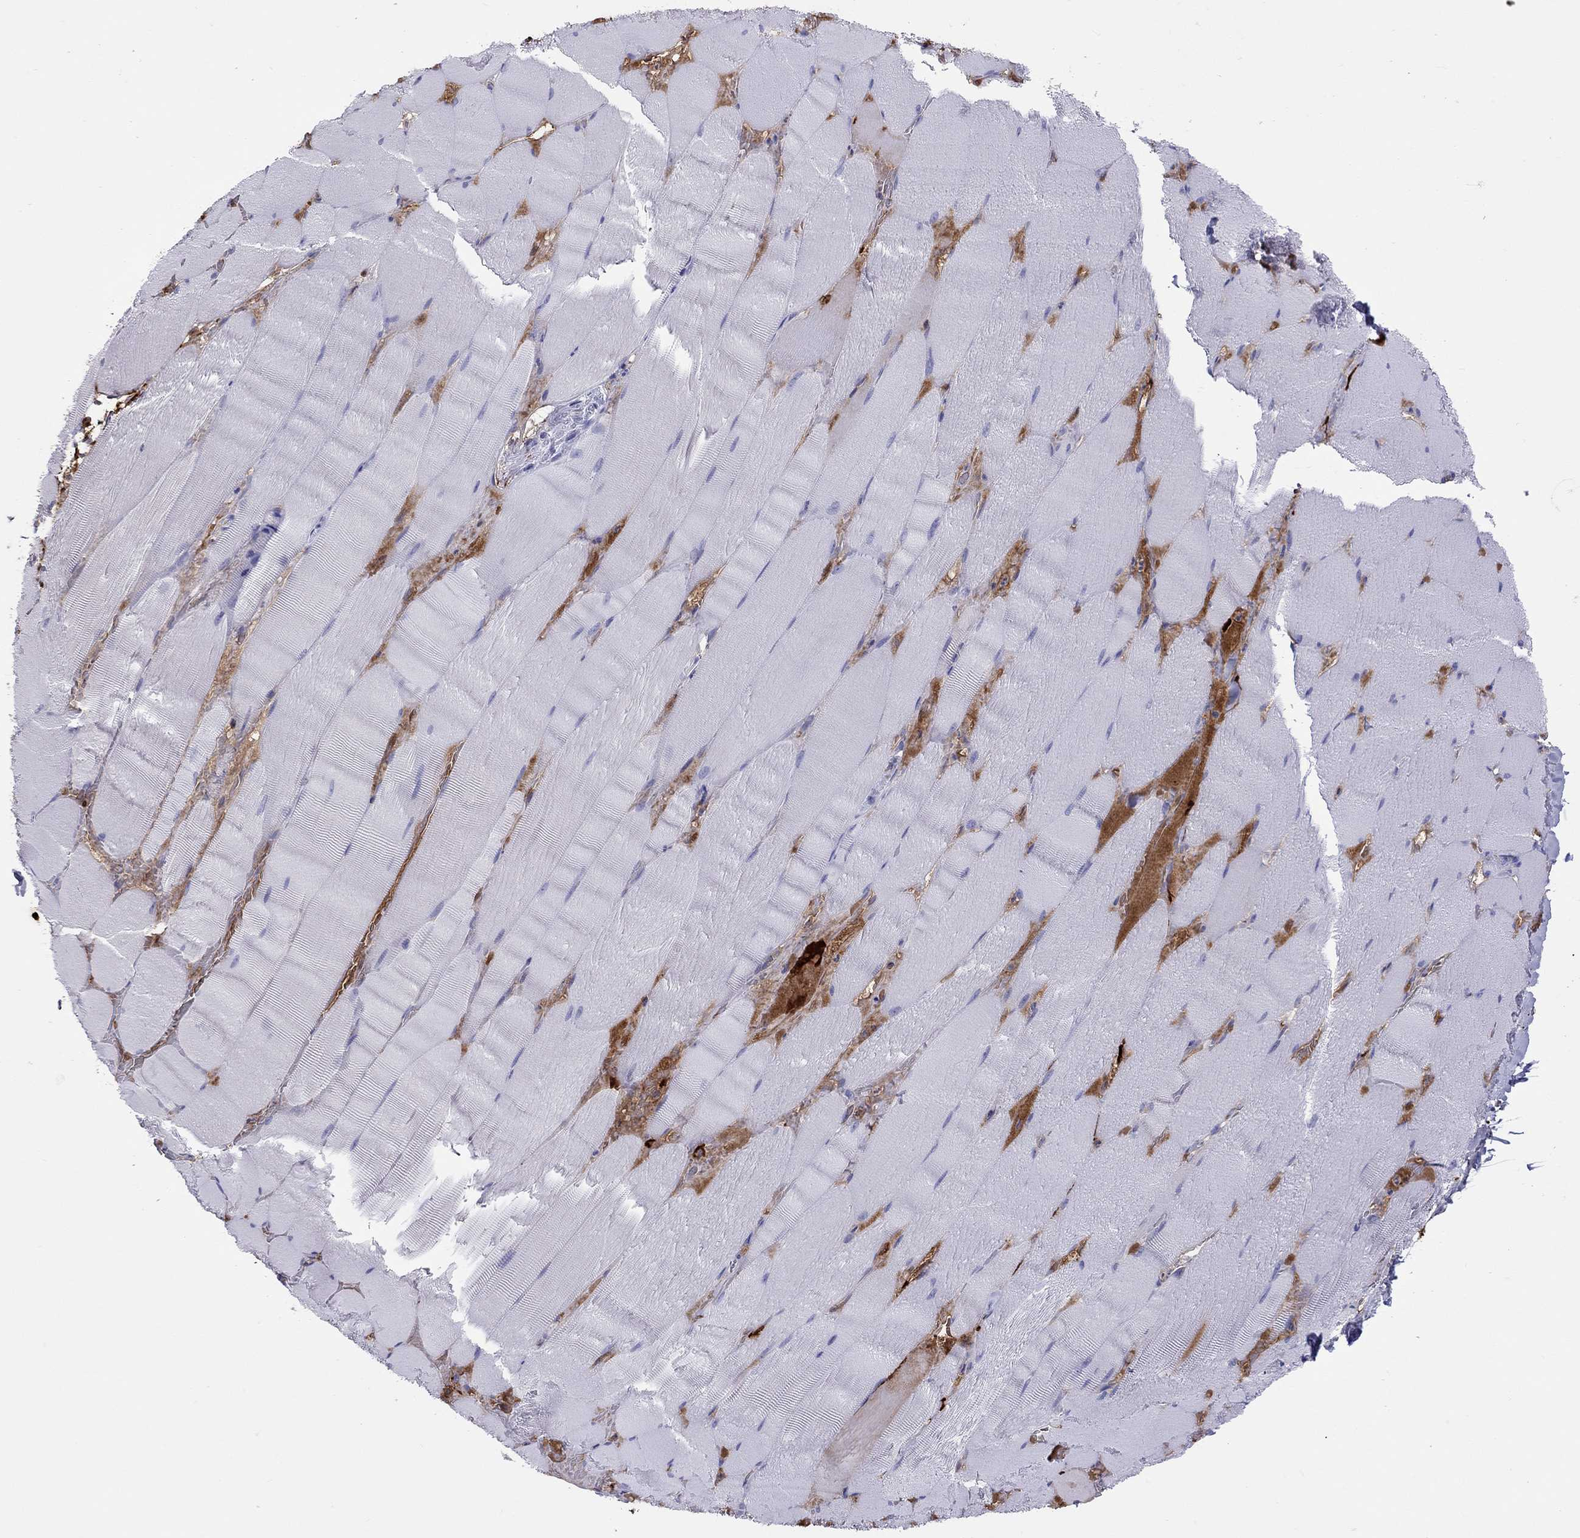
{"staining": {"intensity": "negative", "quantity": "none", "location": "none"}, "tissue": "skeletal muscle", "cell_type": "Myocytes", "image_type": "normal", "snomed": [{"axis": "morphology", "description": "Normal tissue, NOS"}, {"axis": "topography", "description": "Skeletal muscle"}], "caption": "A high-resolution micrograph shows immunohistochemistry staining of normal skeletal muscle, which shows no significant staining in myocytes.", "gene": "SERPINA3", "patient": {"sex": "male", "age": 56}}